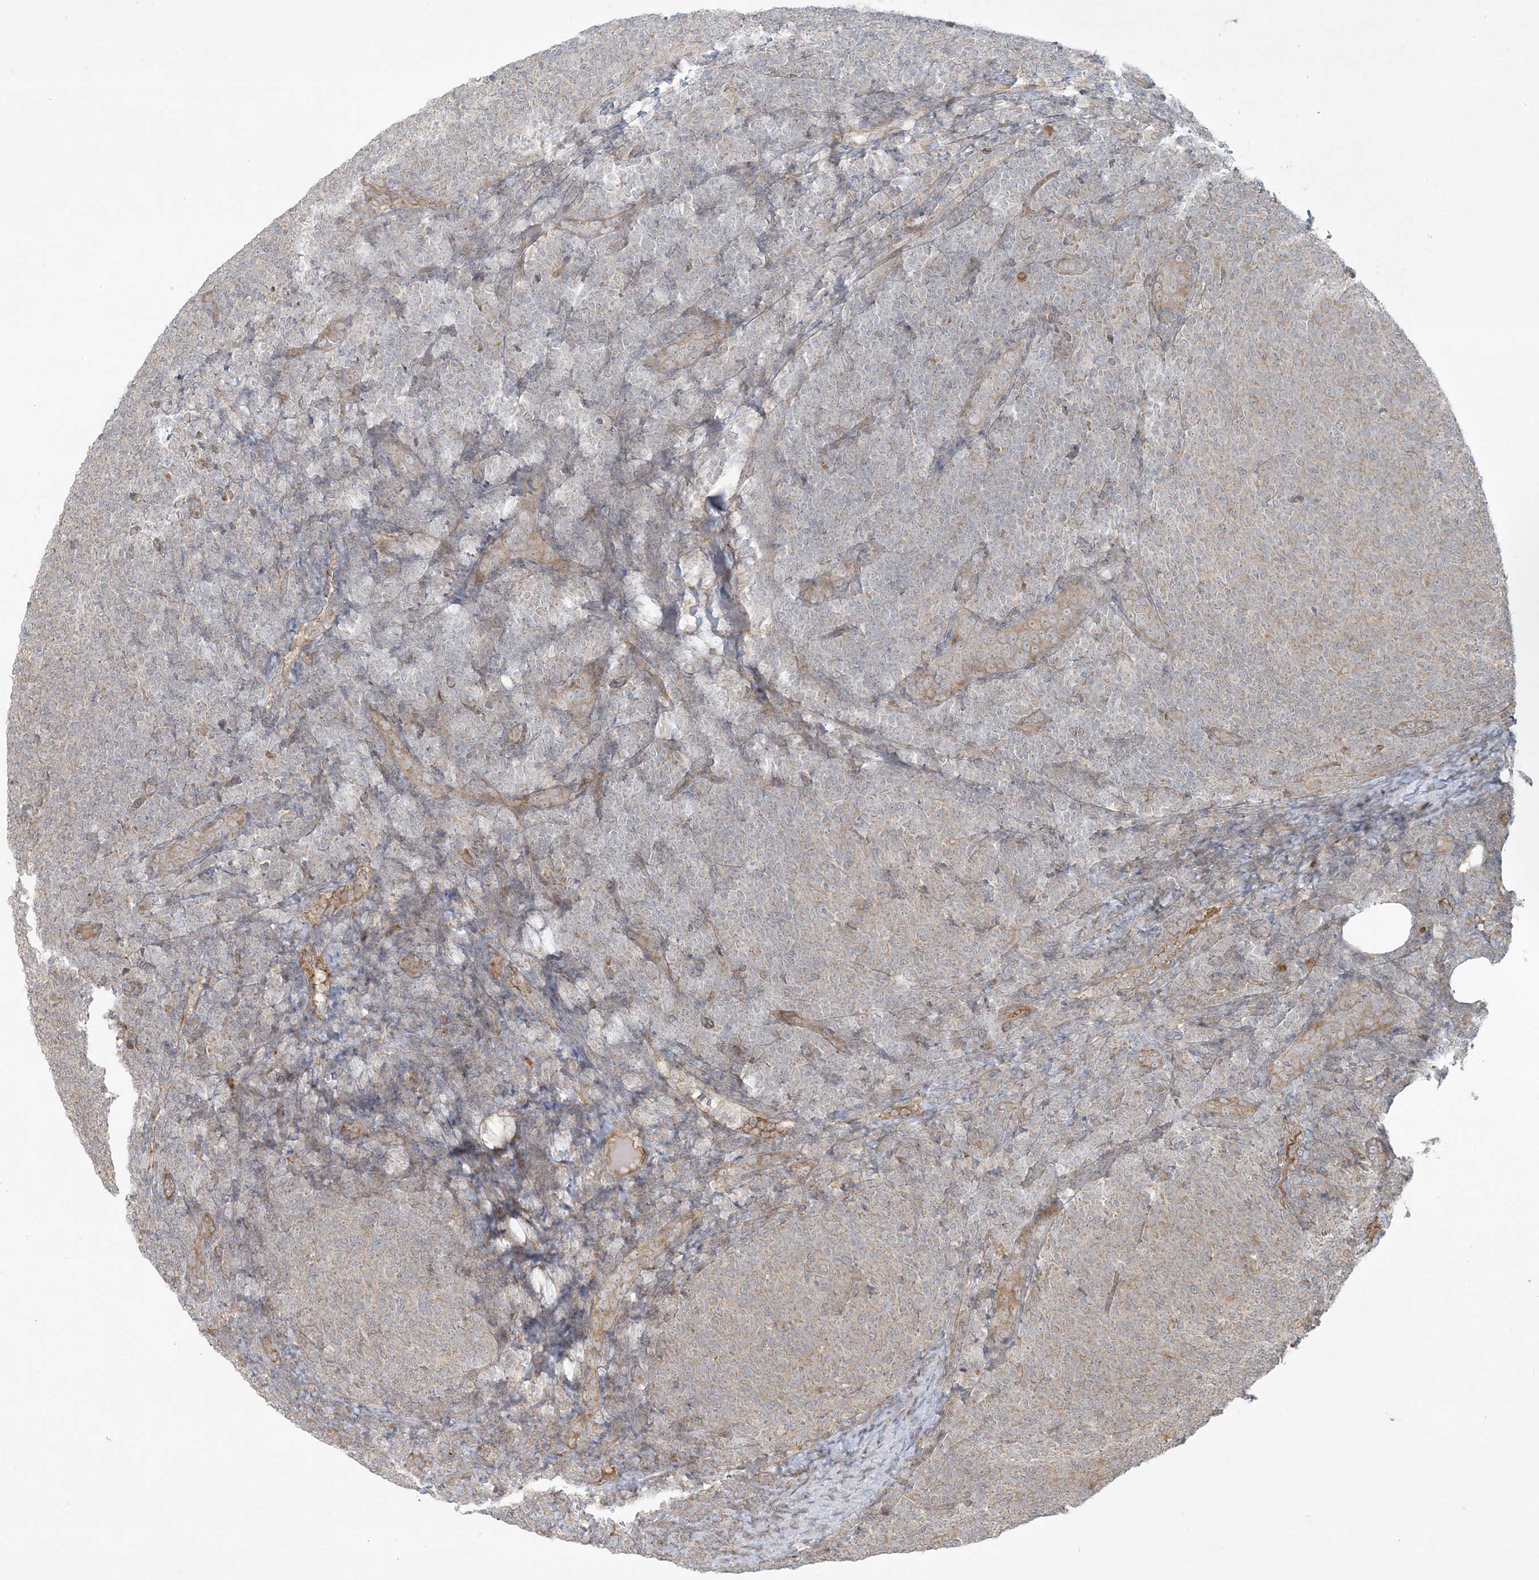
{"staining": {"intensity": "weak", "quantity": "<25%", "location": "cytoplasmic/membranous"}, "tissue": "lymphoma", "cell_type": "Tumor cells", "image_type": "cancer", "snomed": [{"axis": "morphology", "description": "Malignant lymphoma, non-Hodgkin's type, Low grade"}, {"axis": "topography", "description": "Lymph node"}], "caption": "The micrograph demonstrates no significant positivity in tumor cells of malignant lymphoma, non-Hodgkin's type (low-grade). (Immunohistochemistry (ihc), brightfield microscopy, high magnification).", "gene": "ZNF263", "patient": {"sex": "male", "age": 66}}